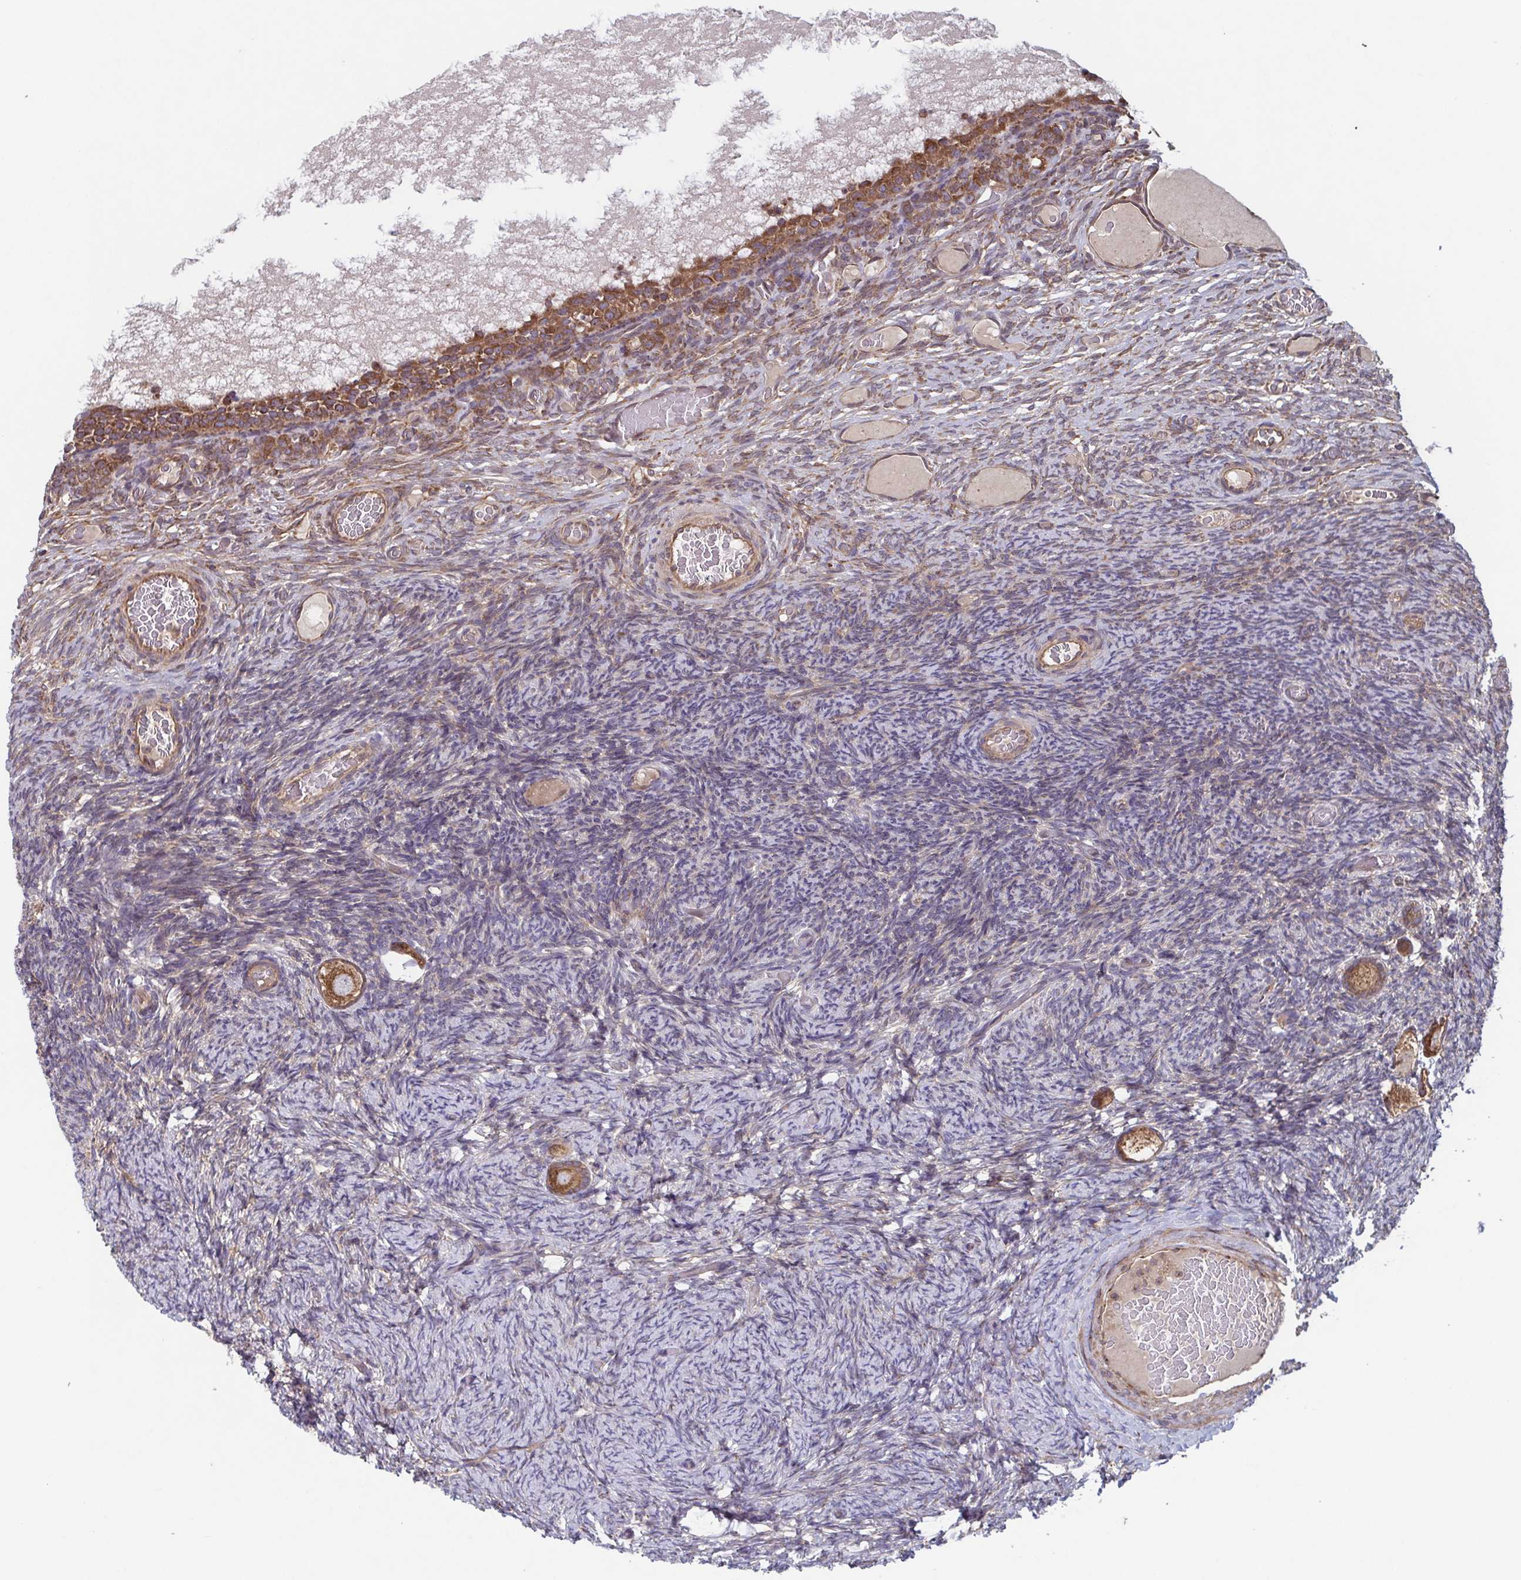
{"staining": {"intensity": "moderate", "quantity": ">75%", "location": "cytoplasmic/membranous"}, "tissue": "ovary", "cell_type": "Follicle cells", "image_type": "normal", "snomed": [{"axis": "morphology", "description": "Normal tissue, NOS"}, {"axis": "topography", "description": "Ovary"}], "caption": "DAB (3,3'-diaminobenzidine) immunohistochemical staining of benign ovary displays moderate cytoplasmic/membranous protein expression in approximately >75% of follicle cells. (Stains: DAB (3,3'-diaminobenzidine) in brown, nuclei in blue, Microscopy: brightfield microscopy at high magnification).", "gene": "COPB1", "patient": {"sex": "female", "age": 34}}